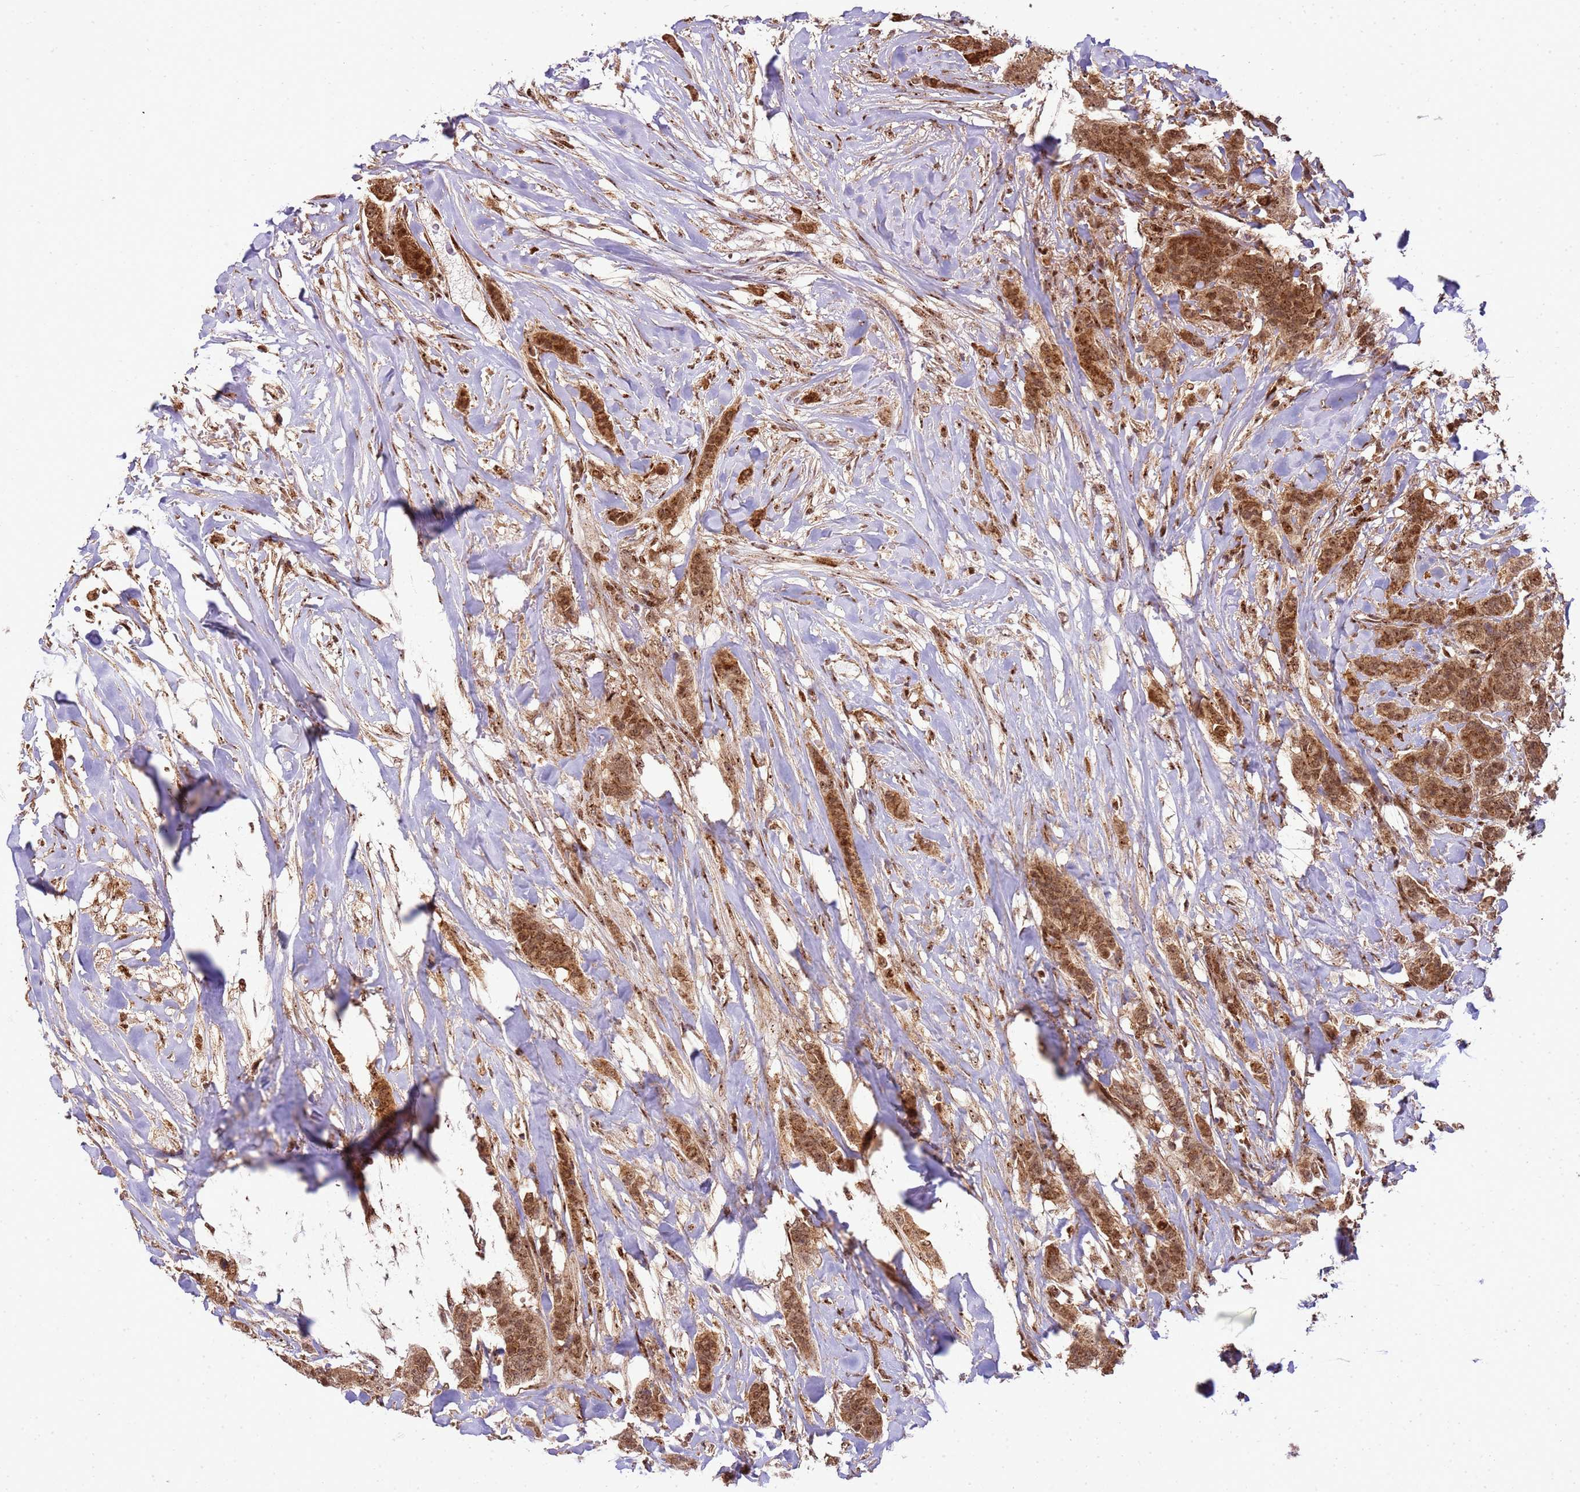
{"staining": {"intensity": "moderate", "quantity": ">75%", "location": "cytoplasmic/membranous,nuclear"}, "tissue": "breast cancer", "cell_type": "Tumor cells", "image_type": "cancer", "snomed": [{"axis": "morphology", "description": "Duct carcinoma"}, {"axis": "topography", "description": "Breast"}], "caption": "This histopathology image exhibits immunohistochemistry staining of human breast cancer, with medium moderate cytoplasmic/membranous and nuclear positivity in approximately >75% of tumor cells.", "gene": "PEX14", "patient": {"sex": "female", "age": 40}}